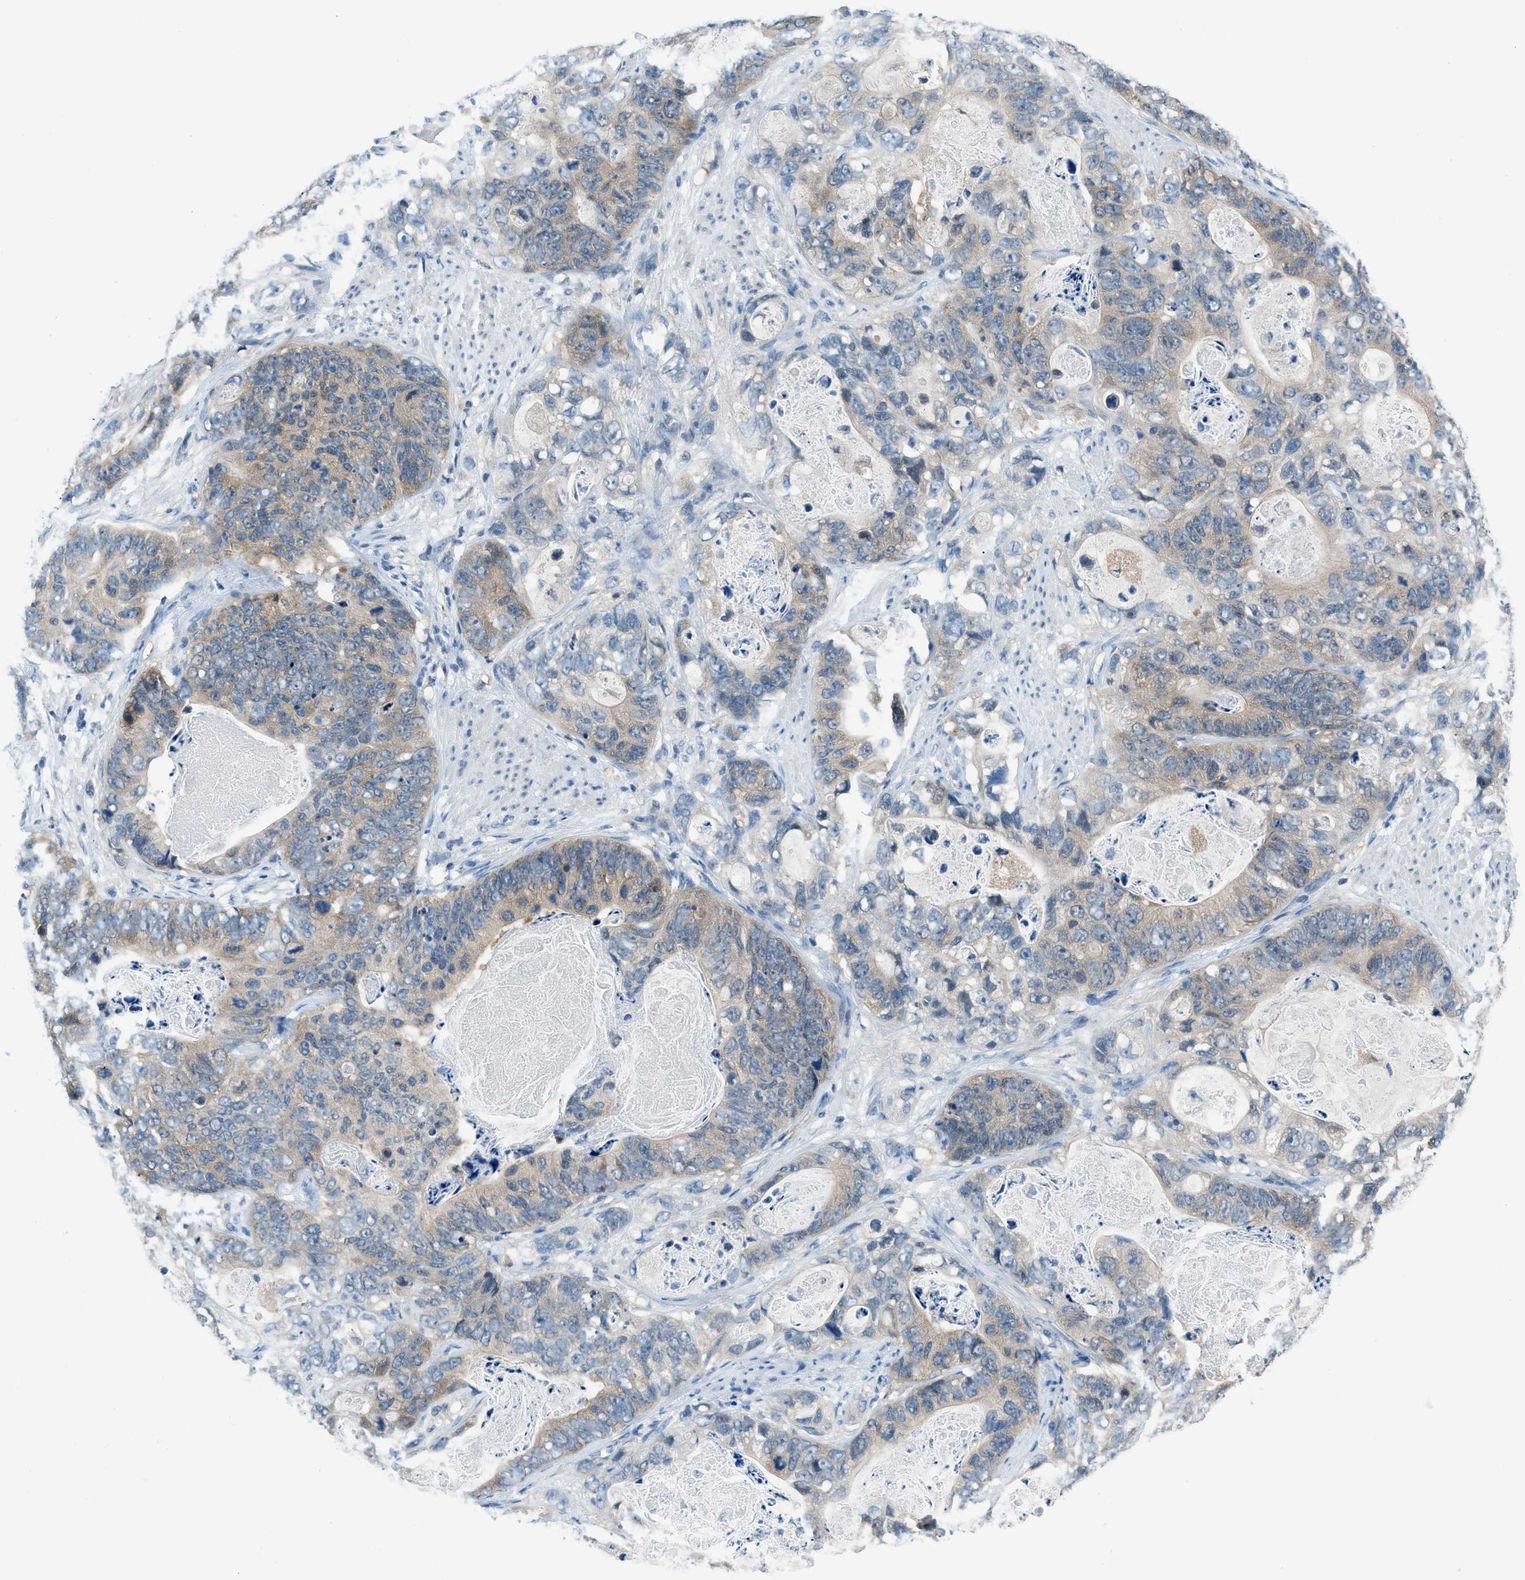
{"staining": {"intensity": "weak", "quantity": ">75%", "location": "cytoplasmic/membranous"}, "tissue": "stomach cancer", "cell_type": "Tumor cells", "image_type": "cancer", "snomed": [{"axis": "morphology", "description": "Adenocarcinoma, NOS"}, {"axis": "topography", "description": "Stomach"}], "caption": "IHC histopathology image of neoplastic tissue: stomach adenocarcinoma stained using IHC reveals low levels of weak protein expression localized specifically in the cytoplasmic/membranous of tumor cells, appearing as a cytoplasmic/membranous brown color.", "gene": "ACP1", "patient": {"sex": "female", "age": 89}}